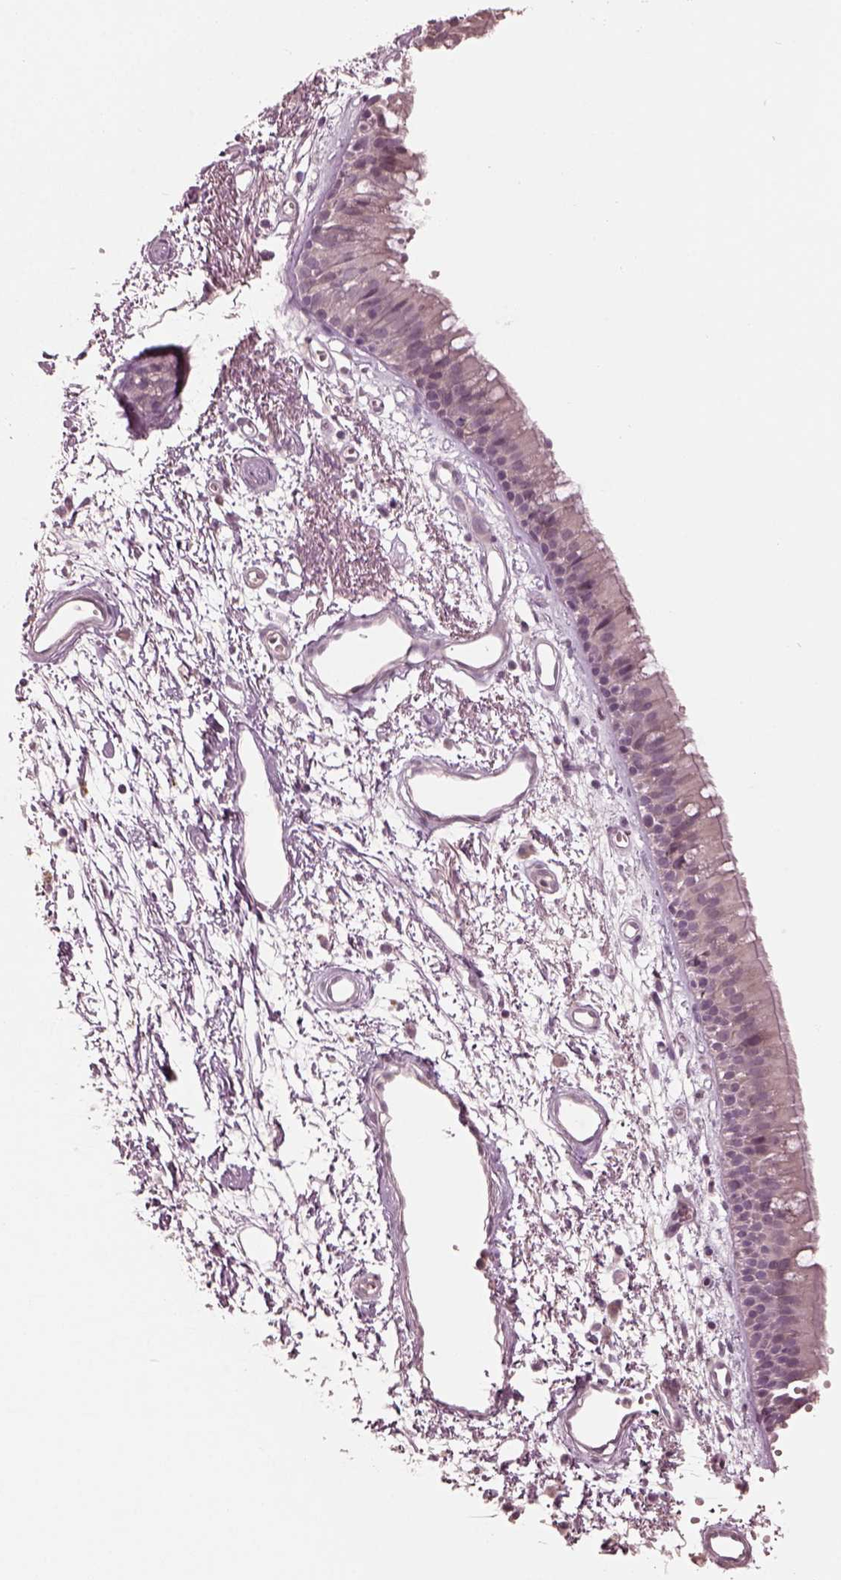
{"staining": {"intensity": "negative", "quantity": "none", "location": "none"}, "tissue": "bronchus", "cell_type": "Respiratory epithelial cells", "image_type": "normal", "snomed": [{"axis": "morphology", "description": "Normal tissue, NOS"}, {"axis": "morphology", "description": "Squamous cell carcinoma, NOS"}, {"axis": "topography", "description": "Cartilage tissue"}, {"axis": "topography", "description": "Bronchus"}, {"axis": "topography", "description": "Lung"}], "caption": "Immunohistochemistry image of benign bronchus stained for a protein (brown), which shows no staining in respiratory epithelial cells.", "gene": "RGS7", "patient": {"sex": "male", "age": 66}}